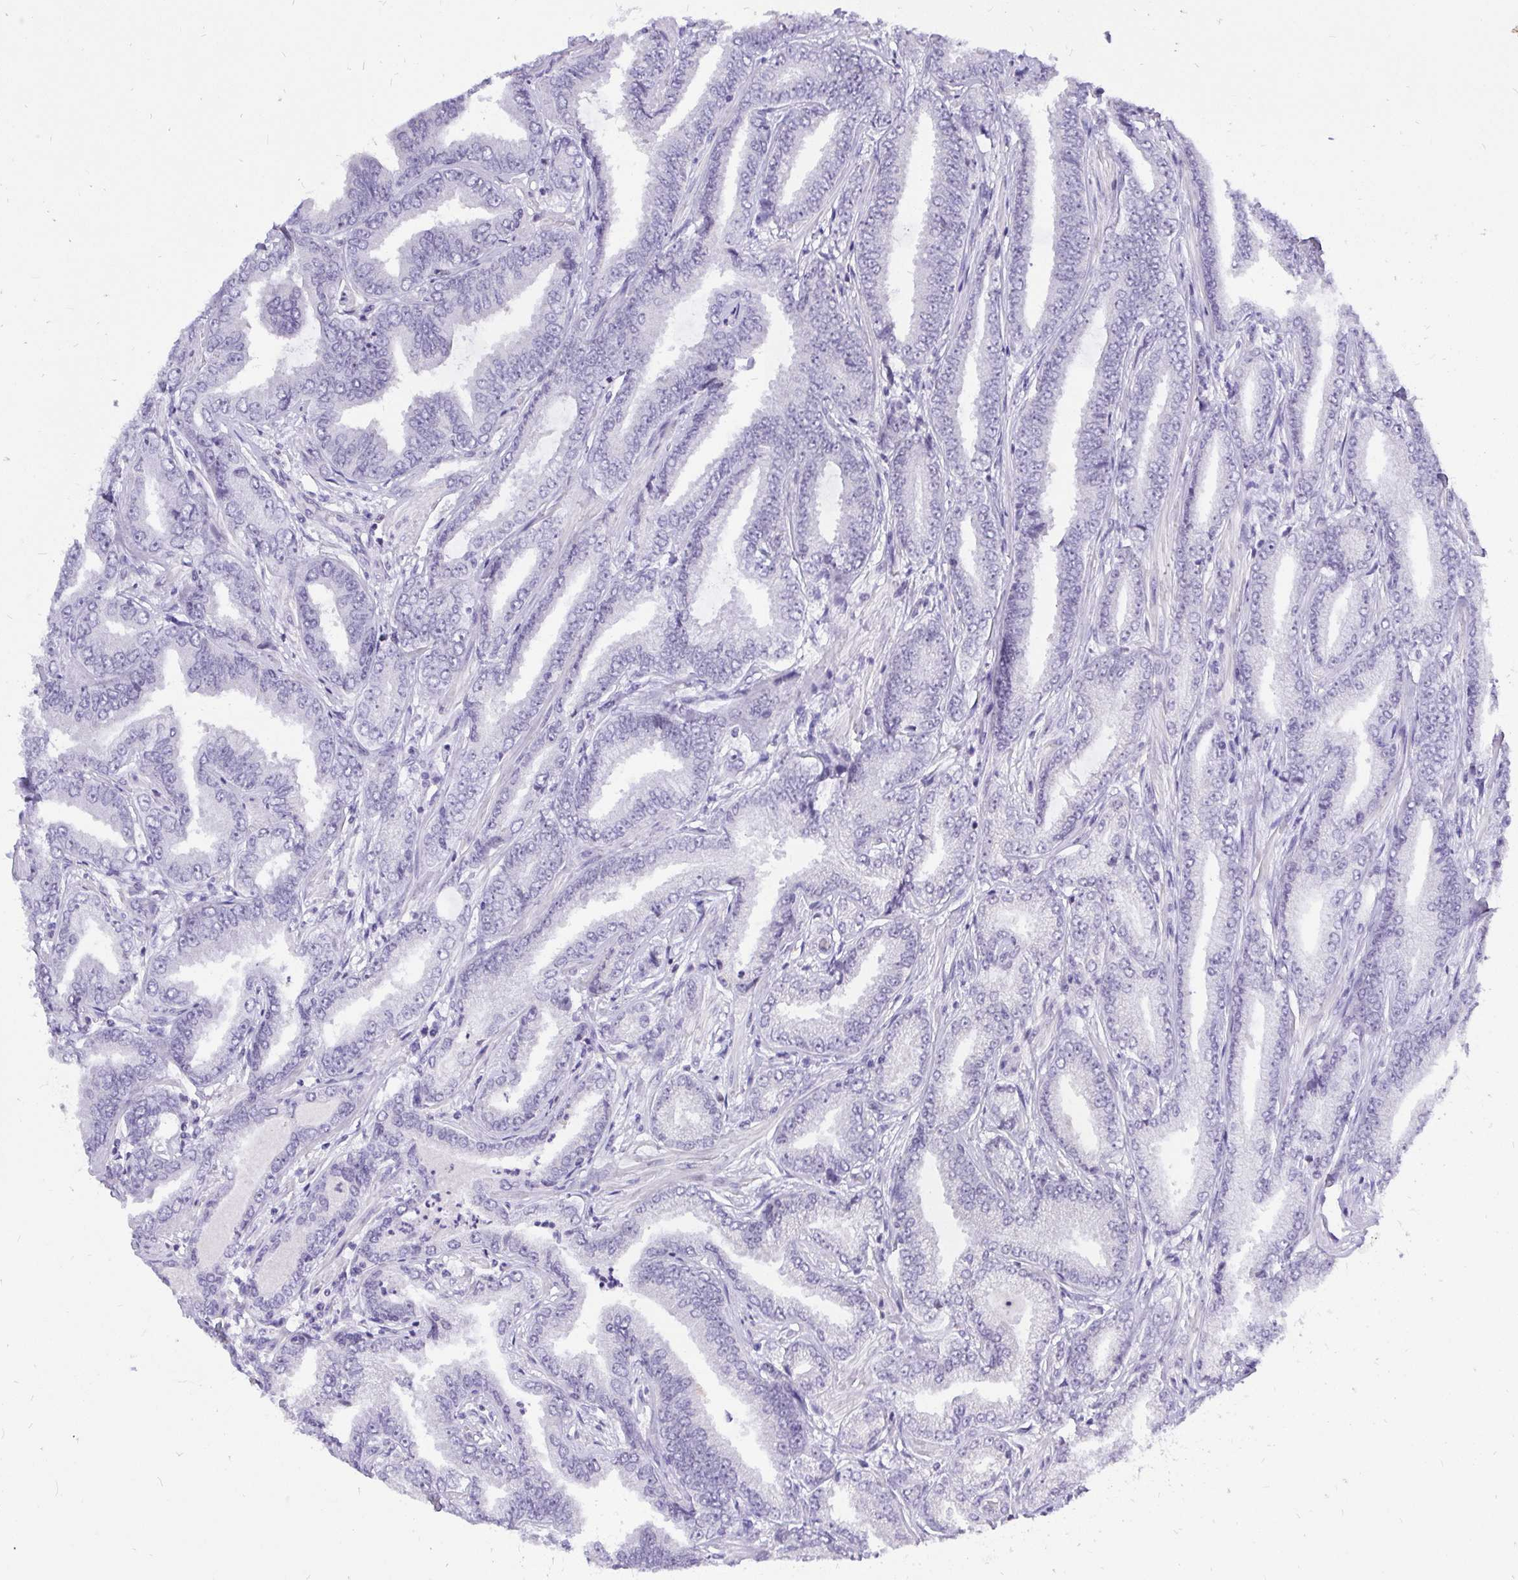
{"staining": {"intensity": "negative", "quantity": "none", "location": "none"}, "tissue": "prostate cancer", "cell_type": "Tumor cells", "image_type": "cancer", "snomed": [{"axis": "morphology", "description": "Adenocarcinoma, Low grade"}, {"axis": "topography", "description": "Prostate"}], "caption": "DAB immunohistochemical staining of prostate cancer (adenocarcinoma (low-grade)) displays no significant expression in tumor cells.", "gene": "ZNF860", "patient": {"sex": "male", "age": 55}}